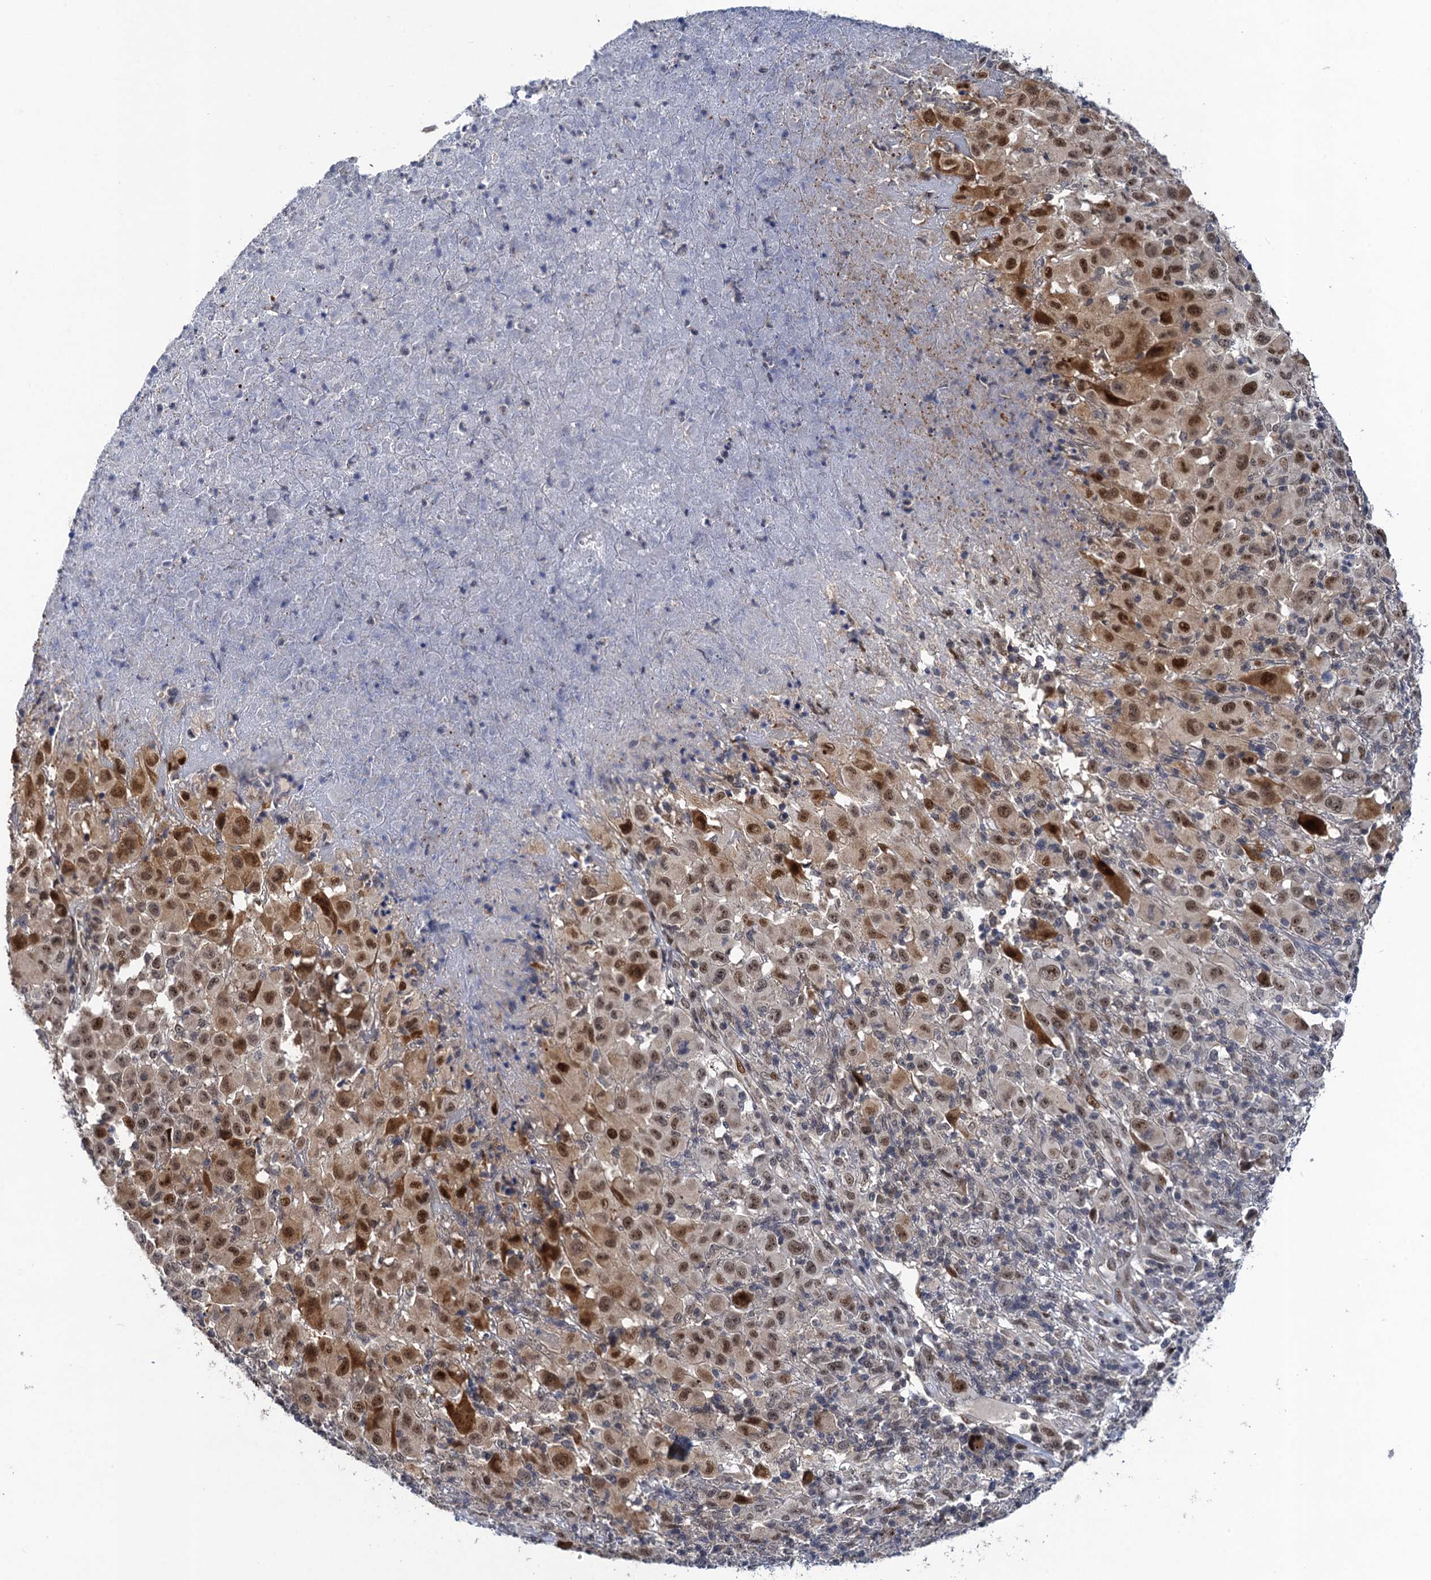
{"staining": {"intensity": "moderate", "quantity": "25%-75%", "location": "cytoplasmic/membranous,nuclear"}, "tissue": "melanoma", "cell_type": "Tumor cells", "image_type": "cancer", "snomed": [{"axis": "morphology", "description": "Malignant melanoma, NOS"}, {"axis": "topography", "description": "Skin"}], "caption": "Malignant melanoma stained with a brown dye shows moderate cytoplasmic/membranous and nuclear positive staining in approximately 25%-75% of tumor cells.", "gene": "ZAR1L", "patient": {"sex": "male", "age": 73}}